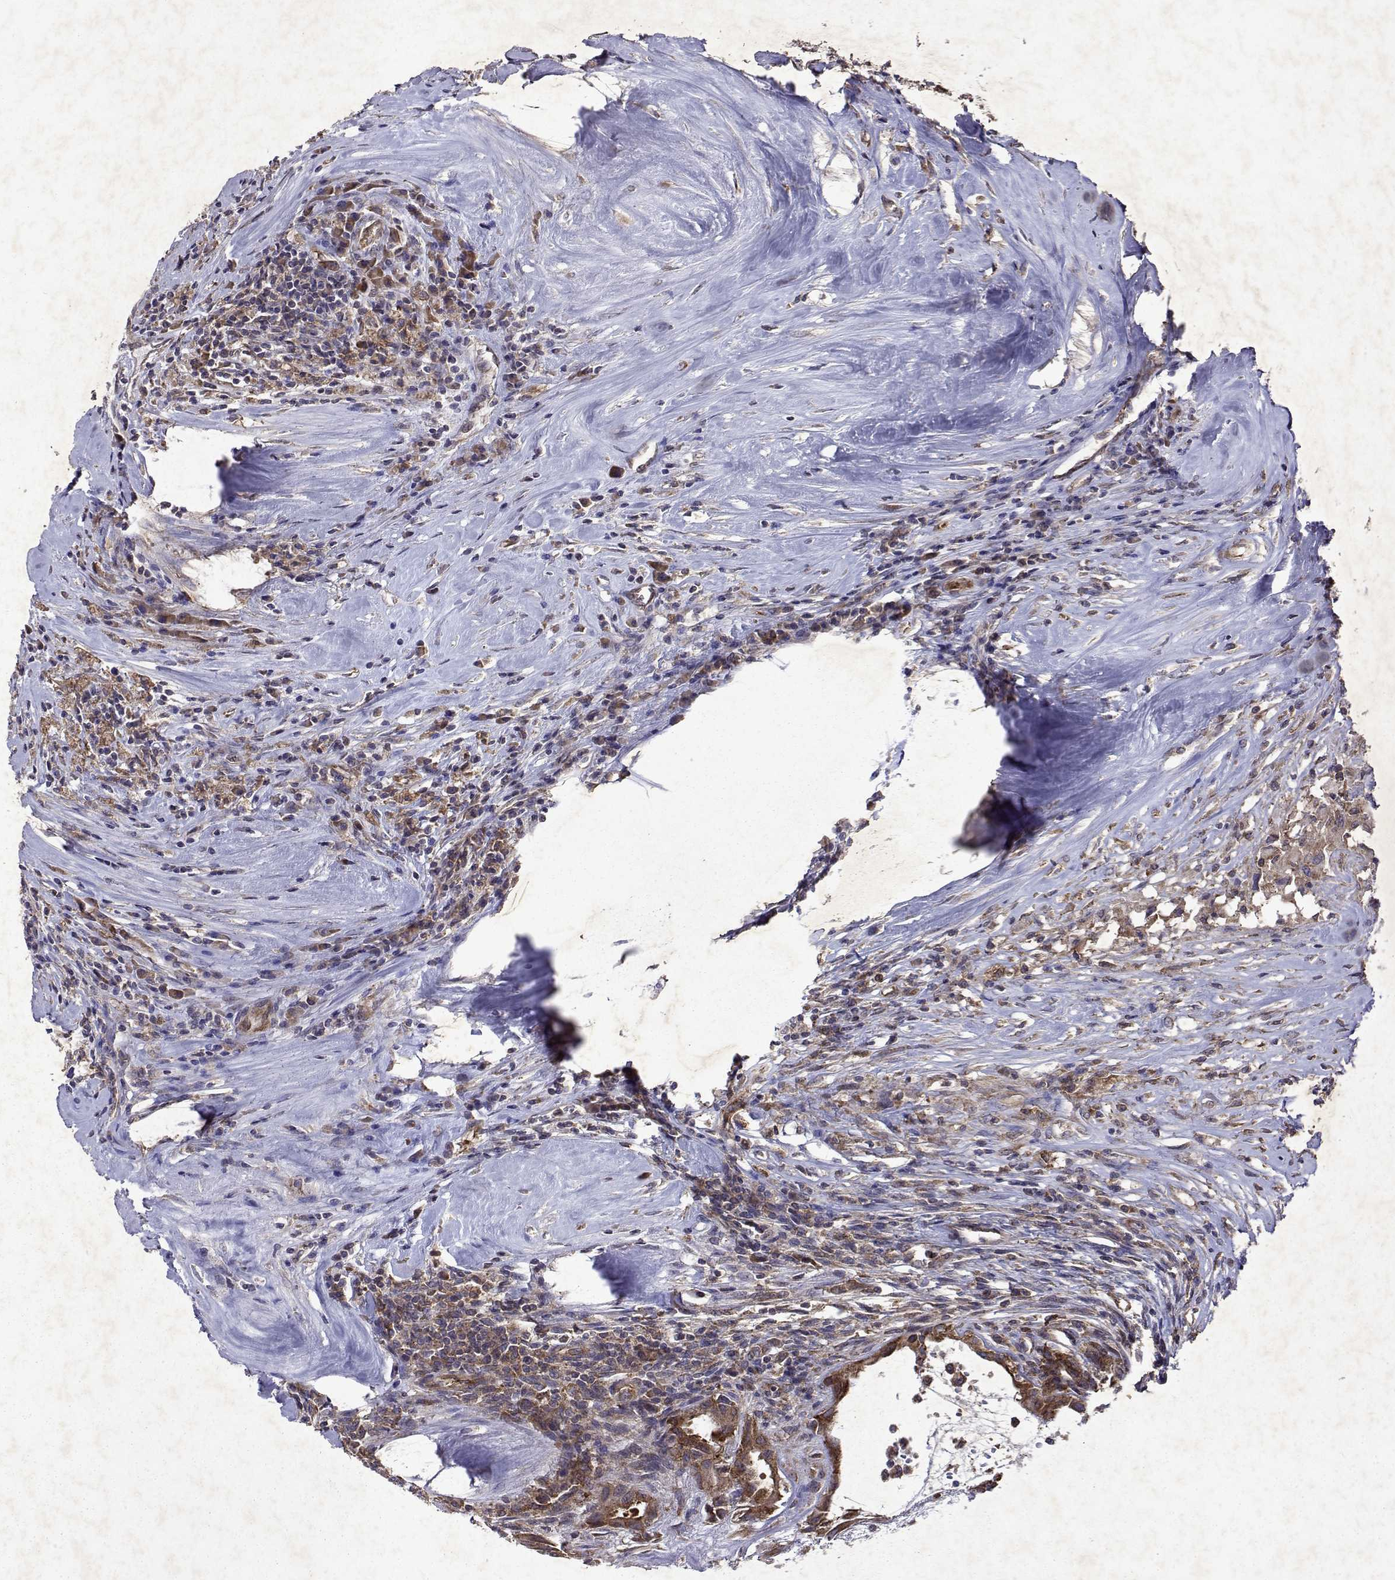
{"staining": {"intensity": "moderate", "quantity": ">75%", "location": "cytoplasmic/membranous"}, "tissue": "testis cancer", "cell_type": "Tumor cells", "image_type": "cancer", "snomed": [{"axis": "morphology", "description": "Carcinoma, Embryonal, NOS"}, {"axis": "topography", "description": "Testis"}], "caption": "A medium amount of moderate cytoplasmic/membranous positivity is appreciated in about >75% of tumor cells in testis cancer tissue.", "gene": "TARBP2", "patient": {"sex": "male", "age": 37}}